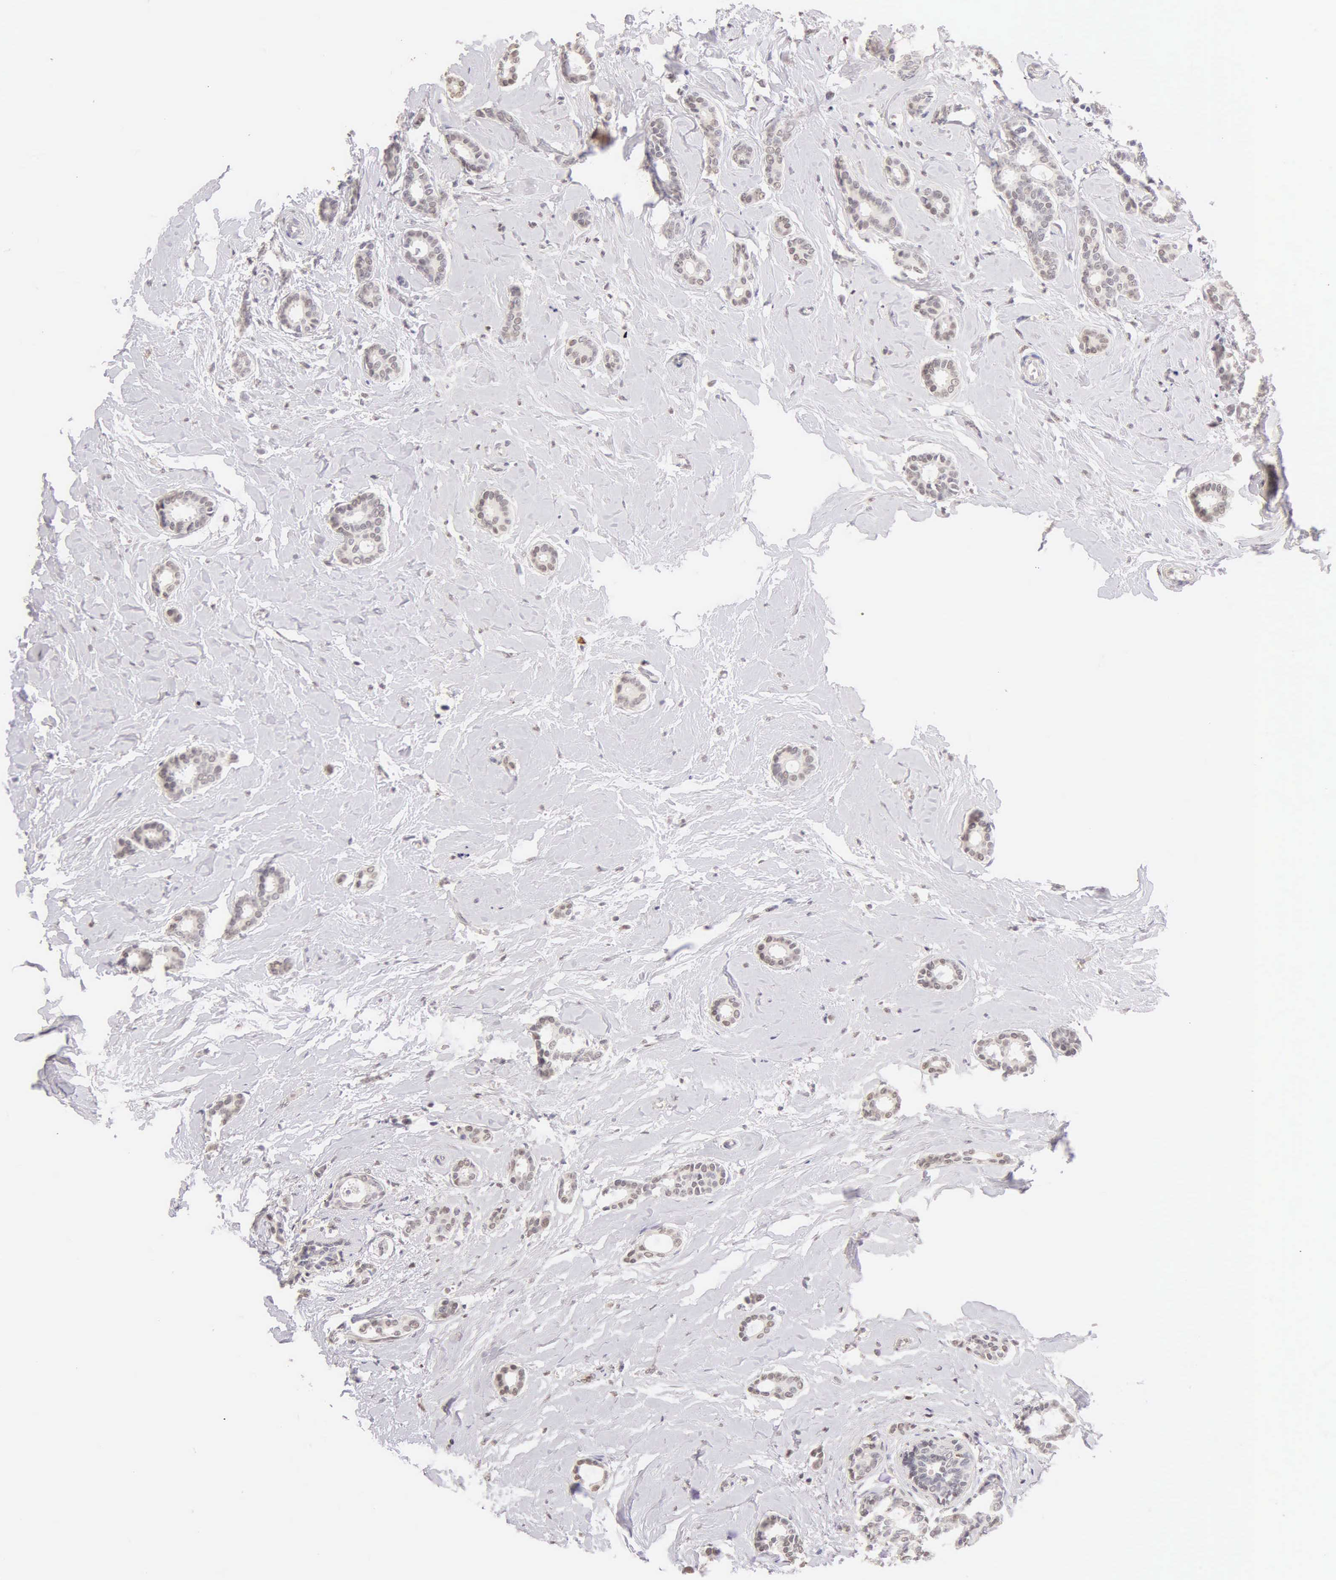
{"staining": {"intensity": "weak", "quantity": "25%-75%", "location": "nuclear"}, "tissue": "breast cancer", "cell_type": "Tumor cells", "image_type": "cancer", "snomed": [{"axis": "morphology", "description": "Duct carcinoma"}, {"axis": "topography", "description": "Breast"}], "caption": "An image showing weak nuclear positivity in approximately 25%-75% of tumor cells in breast intraductal carcinoma, as visualized by brown immunohistochemical staining.", "gene": "MKI67", "patient": {"sex": "female", "age": 50}}